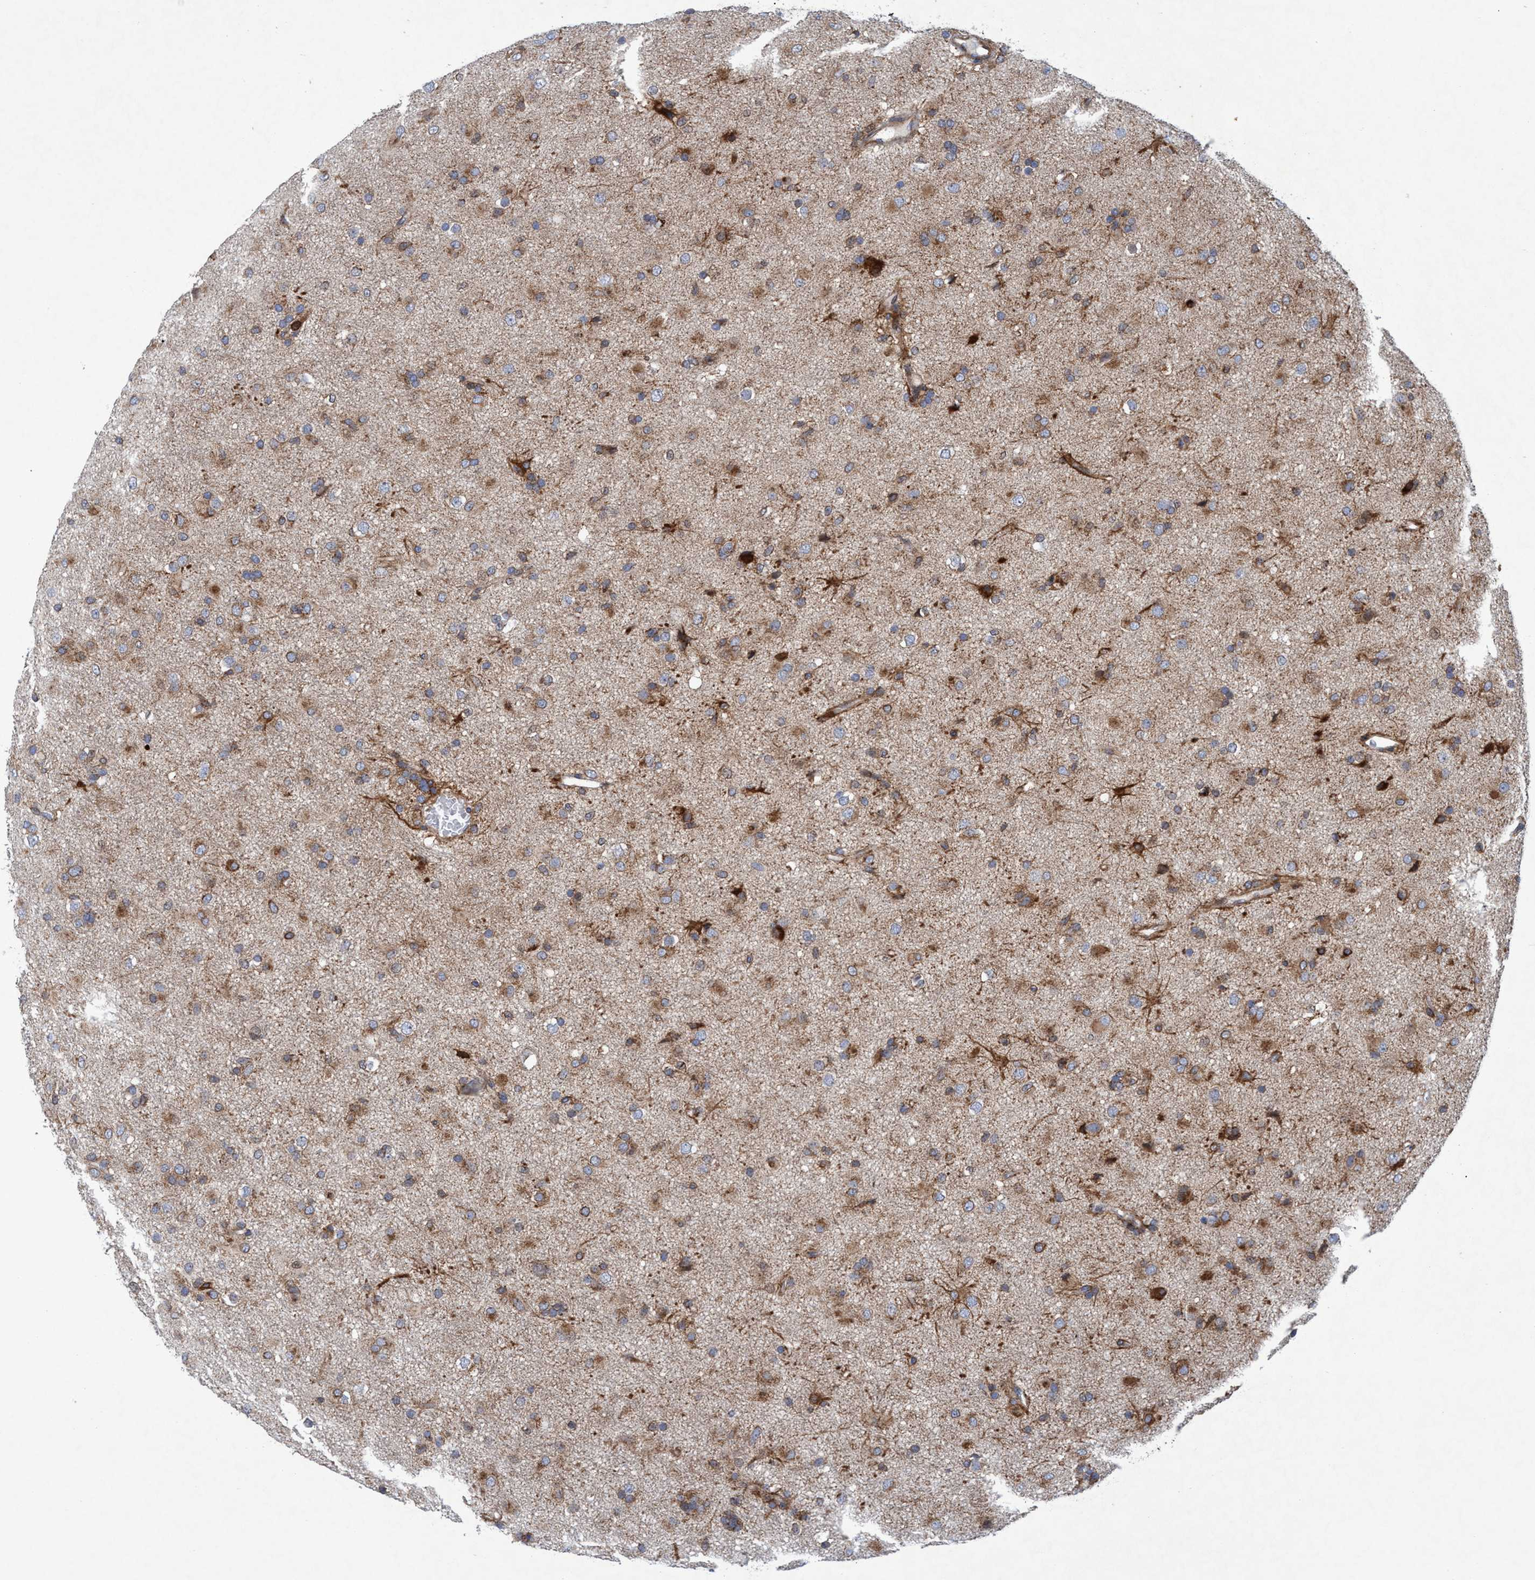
{"staining": {"intensity": "moderate", "quantity": "25%-75%", "location": "cytoplasmic/membranous"}, "tissue": "glioma", "cell_type": "Tumor cells", "image_type": "cancer", "snomed": [{"axis": "morphology", "description": "Glioma, malignant, Low grade"}, {"axis": "topography", "description": "Brain"}], "caption": "Protein staining exhibits moderate cytoplasmic/membranous expression in approximately 25%-75% of tumor cells in glioma.", "gene": "SLC16A3", "patient": {"sex": "male", "age": 65}}